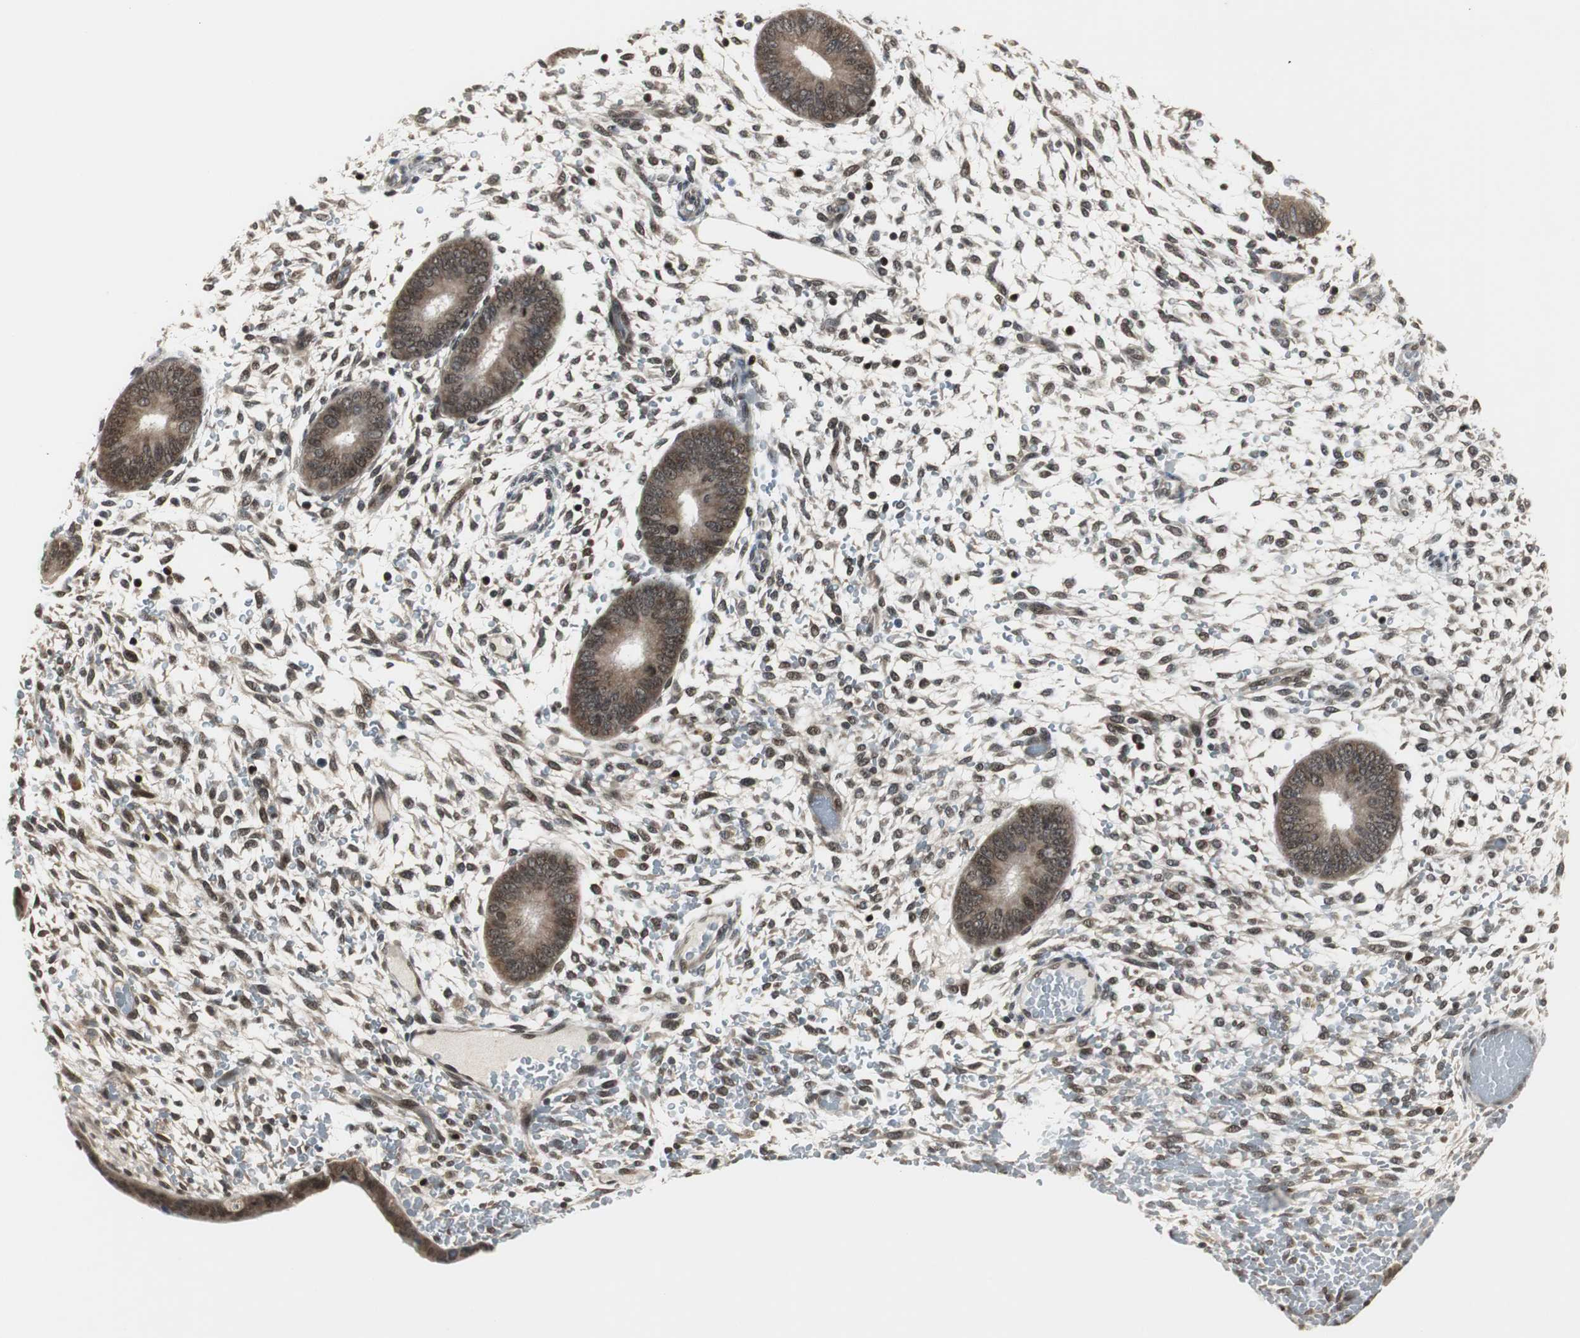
{"staining": {"intensity": "moderate", "quantity": ">75%", "location": "nuclear"}, "tissue": "endometrium", "cell_type": "Cells in endometrial stroma", "image_type": "normal", "snomed": [{"axis": "morphology", "description": "Normal tissue, NOS"}, {"axis": "topography", "description": "Endometrium"}], "caption": "A brown stain highlights moderate nuclear staining of a protein in cells in endometrial stroma of normal human endometrium. (DAB (3,3'-diaminobenzidine) = brown stain, brightfield microscopy at high magnification).", "gene": "MPG", "patient": {"sex": "female", "age": 42}}